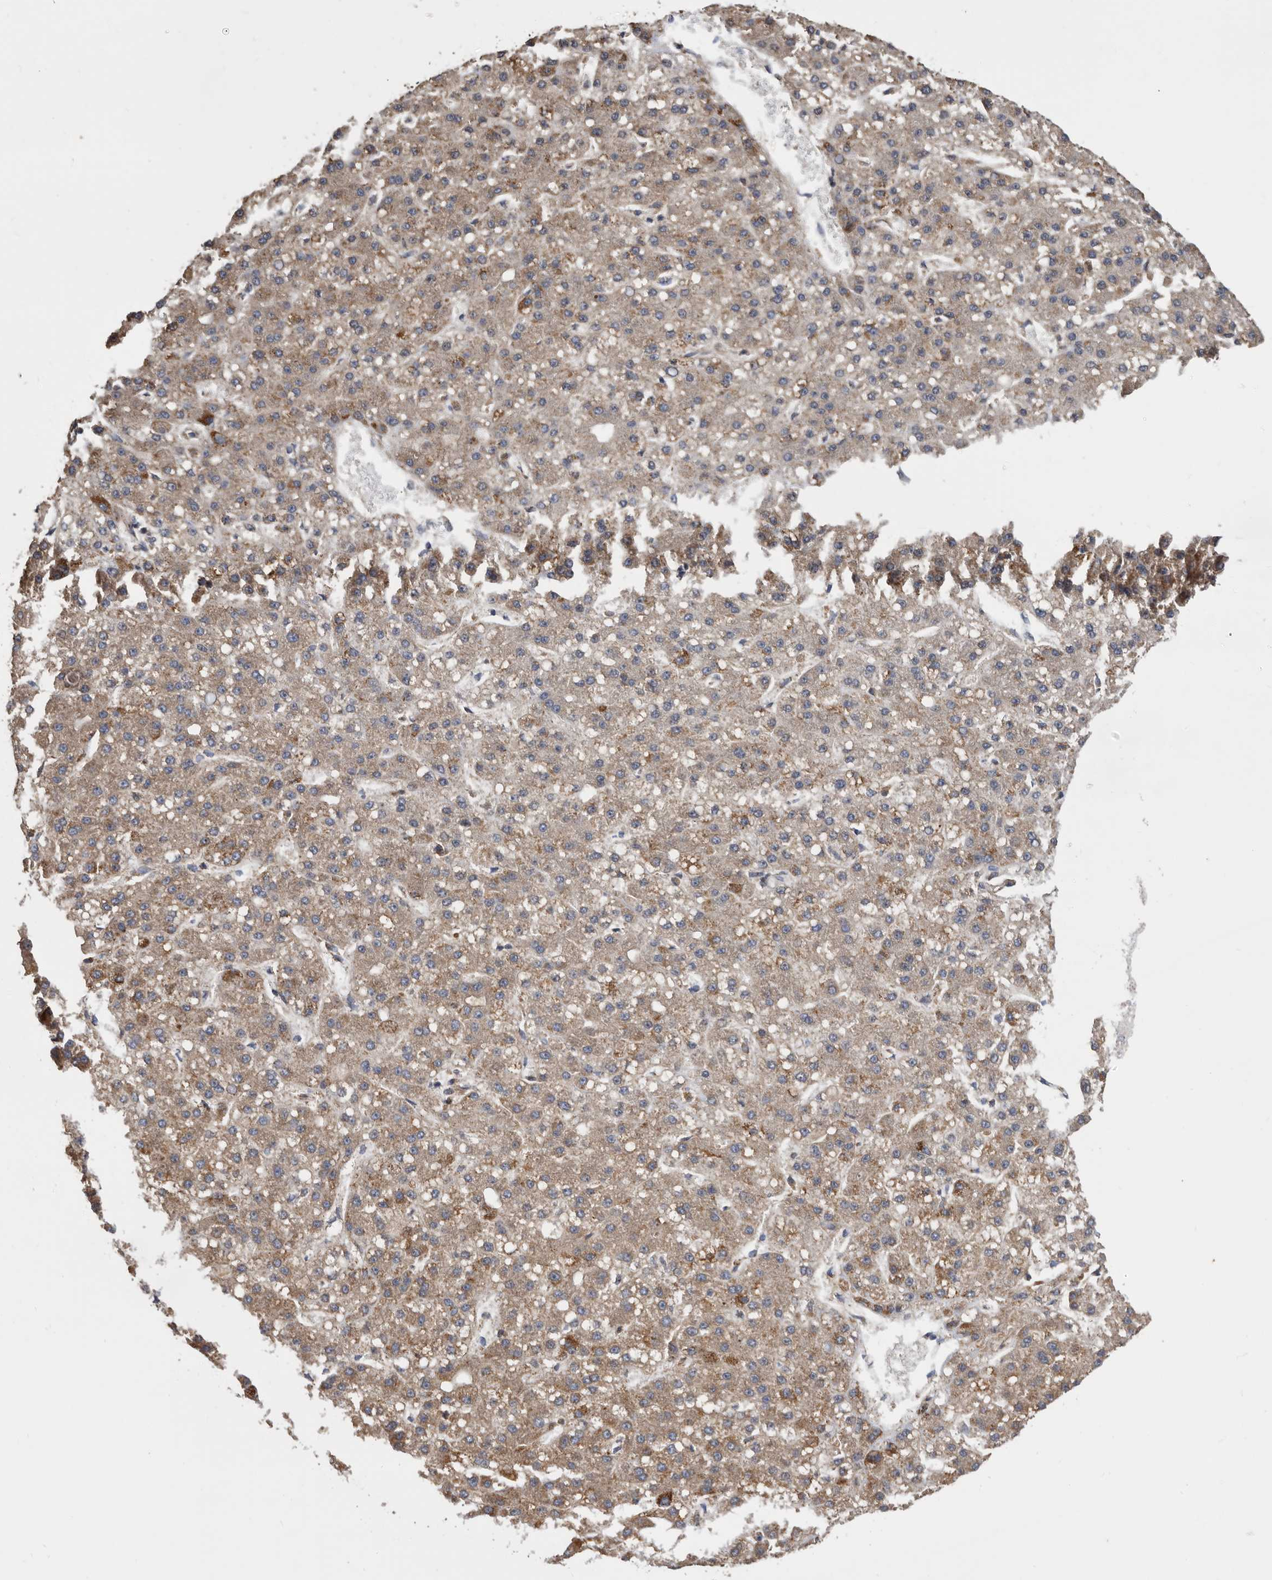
{"staining": {"intensity": "moderate", "quantity": ">75%", "location": "cytoplasmic/membranous"}, "tissue": "liver cancer", "cell_type": "Tumor cells", "image_type": "cancer", "snomed": [{"axis": "morphology", "description": "Carcinoma, Hepatocellular, NOS"}, {"axis": "topography", "description": "Liver"}], "caption": "Brown immunohistochemical staining in liver cancer (hepatocellular carcinoma) demonstrates moderate cytoplasmic/membranous positivity in about >75% of tumor cells.", "gene": "WFDC1", "patient": {"sex": "male", "age": 67}}